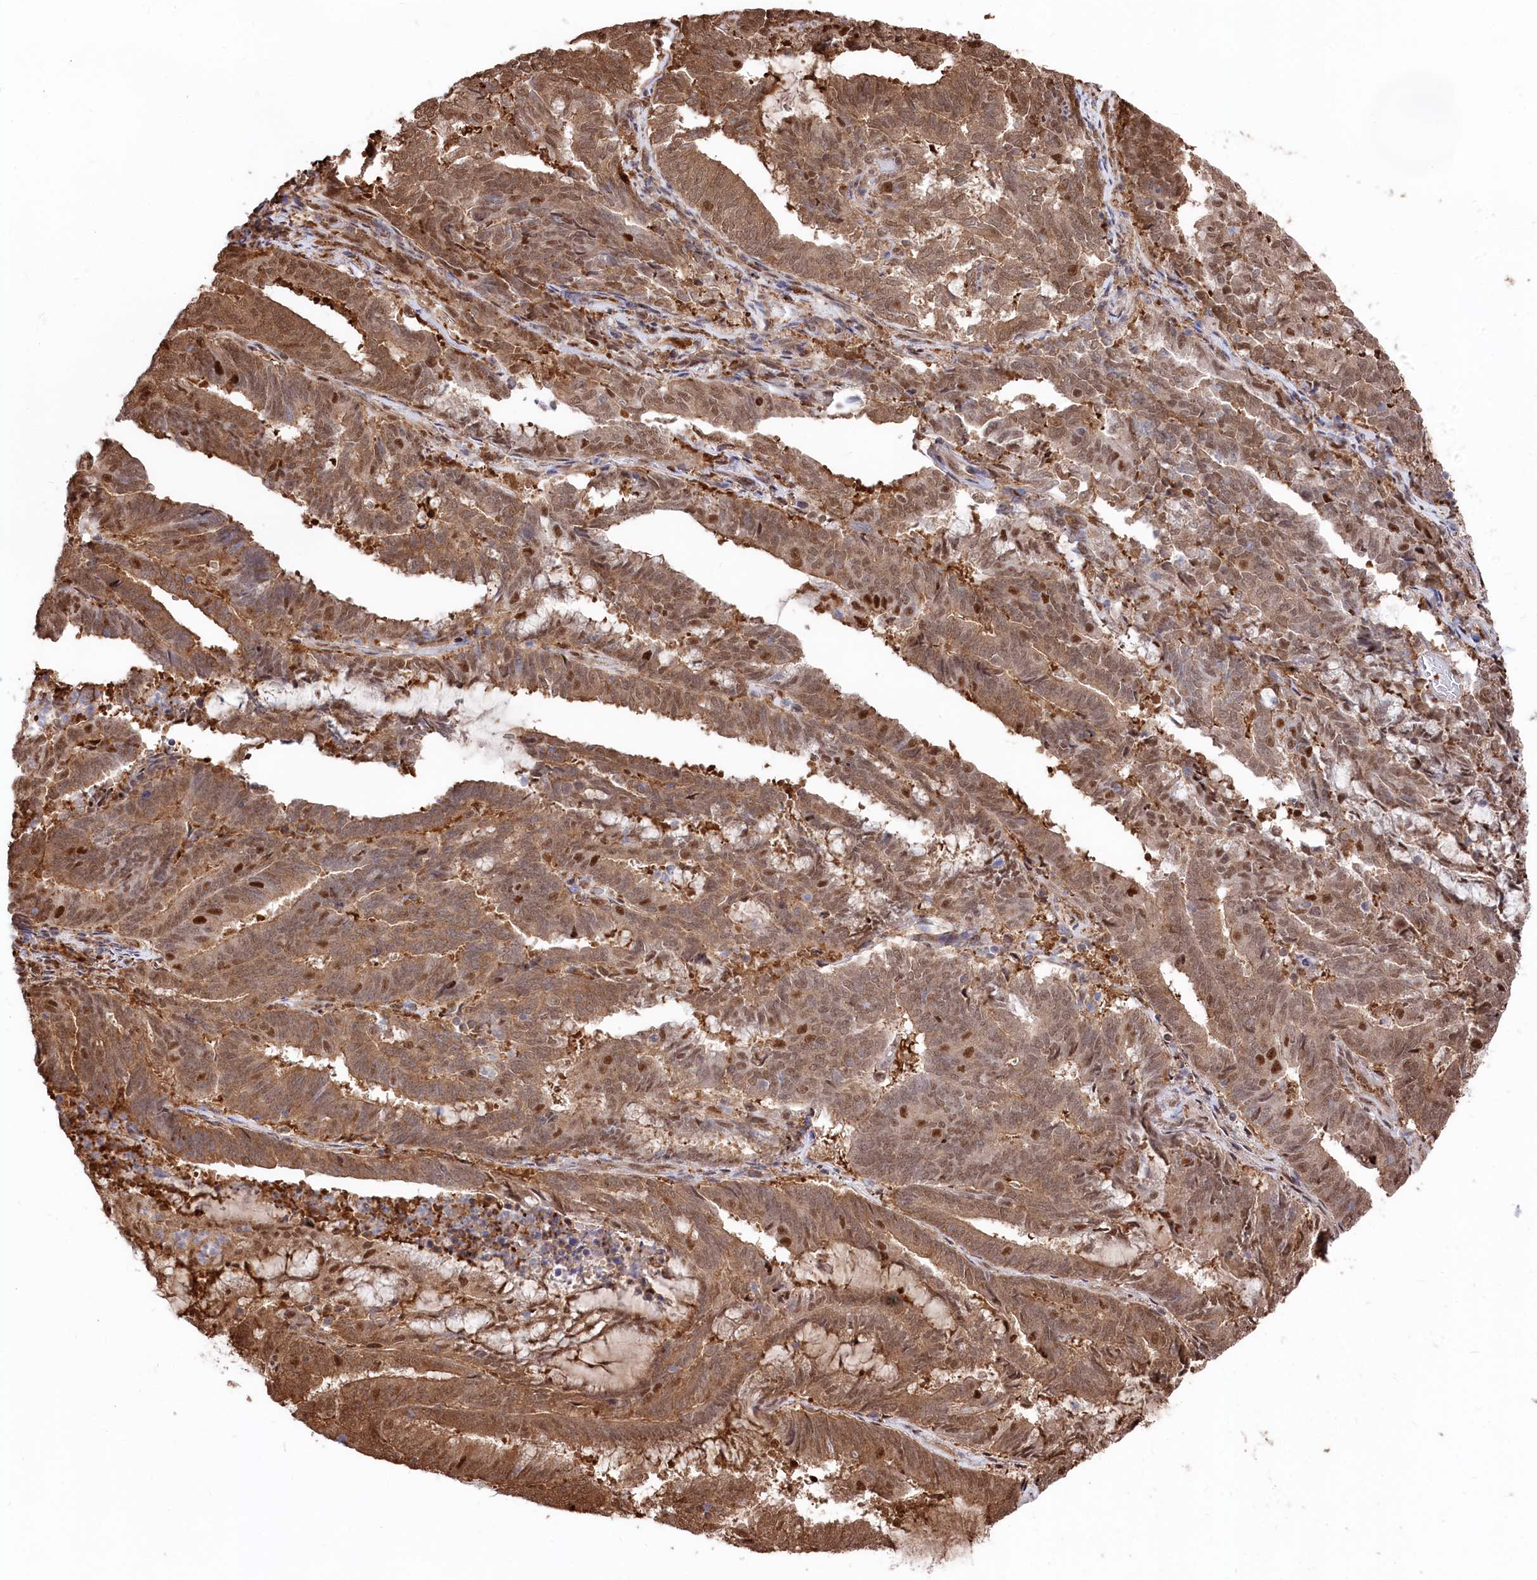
{"staining": {"intensity": "moderate", "quantity": ">75%", "location": "cytoplasmic/membranous,nuclear"}, "tissue": "endometrial cancer", "cell_type": "Tumor cells", "image_type": "cancer", "snomed": [{"axis": "morphology", "description": "Adenocarcinoma, NOS"}, {"axis": "topography", "description": "Endometrium"}], "caption": "Immunohistochemical staining of human endometrial adenocarcinoma reveals medium levels of moderate cytoplasmic/membranous and nuclear protein positivity in about >75% of tumor cells. The protein of interest is stained brown, and the nuclei are stained in blue (DAB (3,3'-diaminobenzidine) IHC with brightfield microscopy, high magnification).", "gene": "PSMA1", "patient": {"sex": "female", "age": 80}}